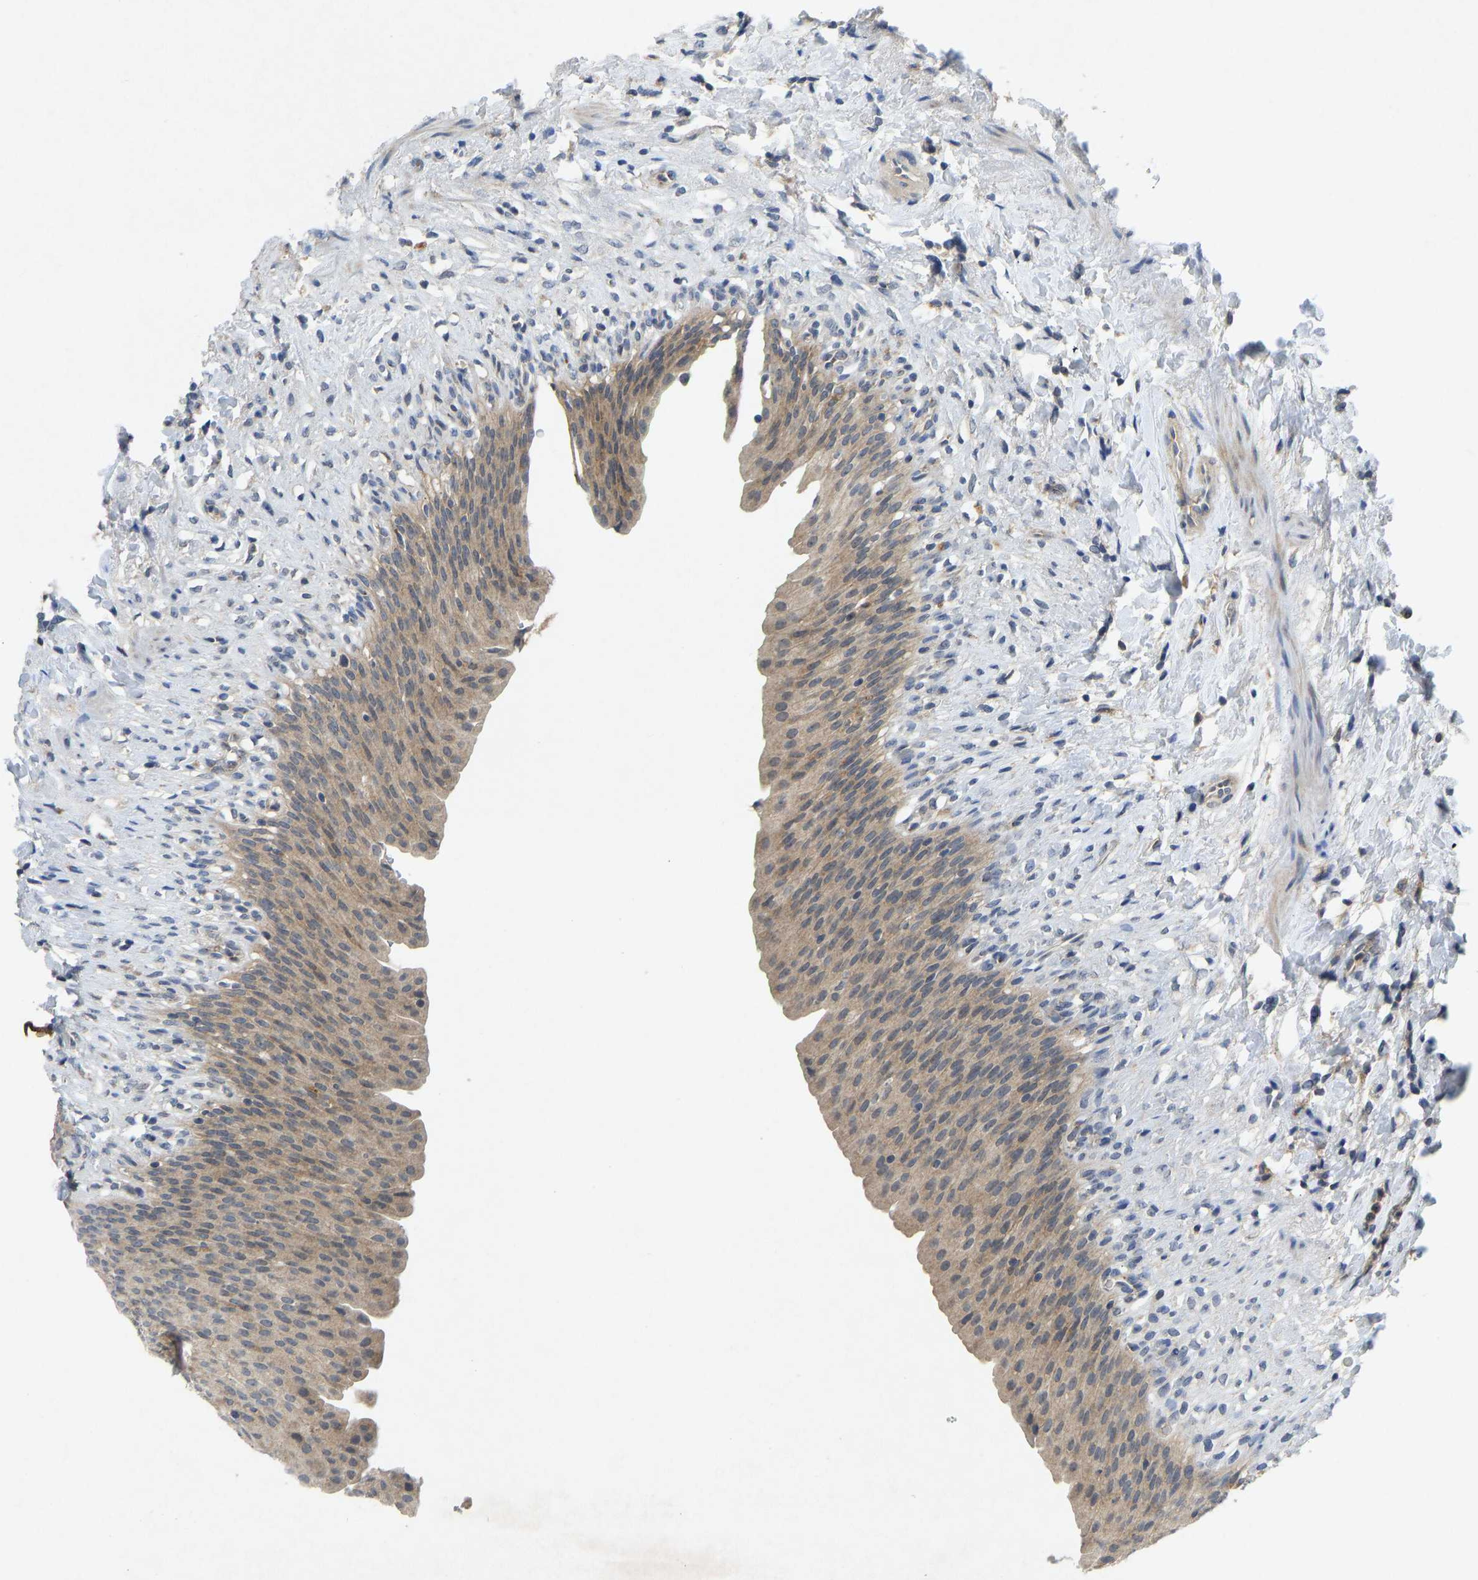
{"staining": {"intensity": "moderate", "quantity": ">75%", "location": "cytoplasmic/membranous"}, "tissue": "urinary bladder", "cell_type": "Urothelial cells", "image_type": "normal", "snomed": [{"axis": "morphology", "description": "Normal tissue, NOS"}, {"axis": "topography", "description": "Urinary bladder"}], "caption": "DAB immunohistochemical staining of normal urinary bladder displays moderate cytoplasmic/membranous protein expression in about >75% of urothelial cells. The staining was performed using DAB (3,3'-diaminobenzidine), with brown indicating positive protein expression. Nuclei are stained blue with hematoxylin.", "gene": "PDE7A", "patient": {"sex": "female", "age": 79}}